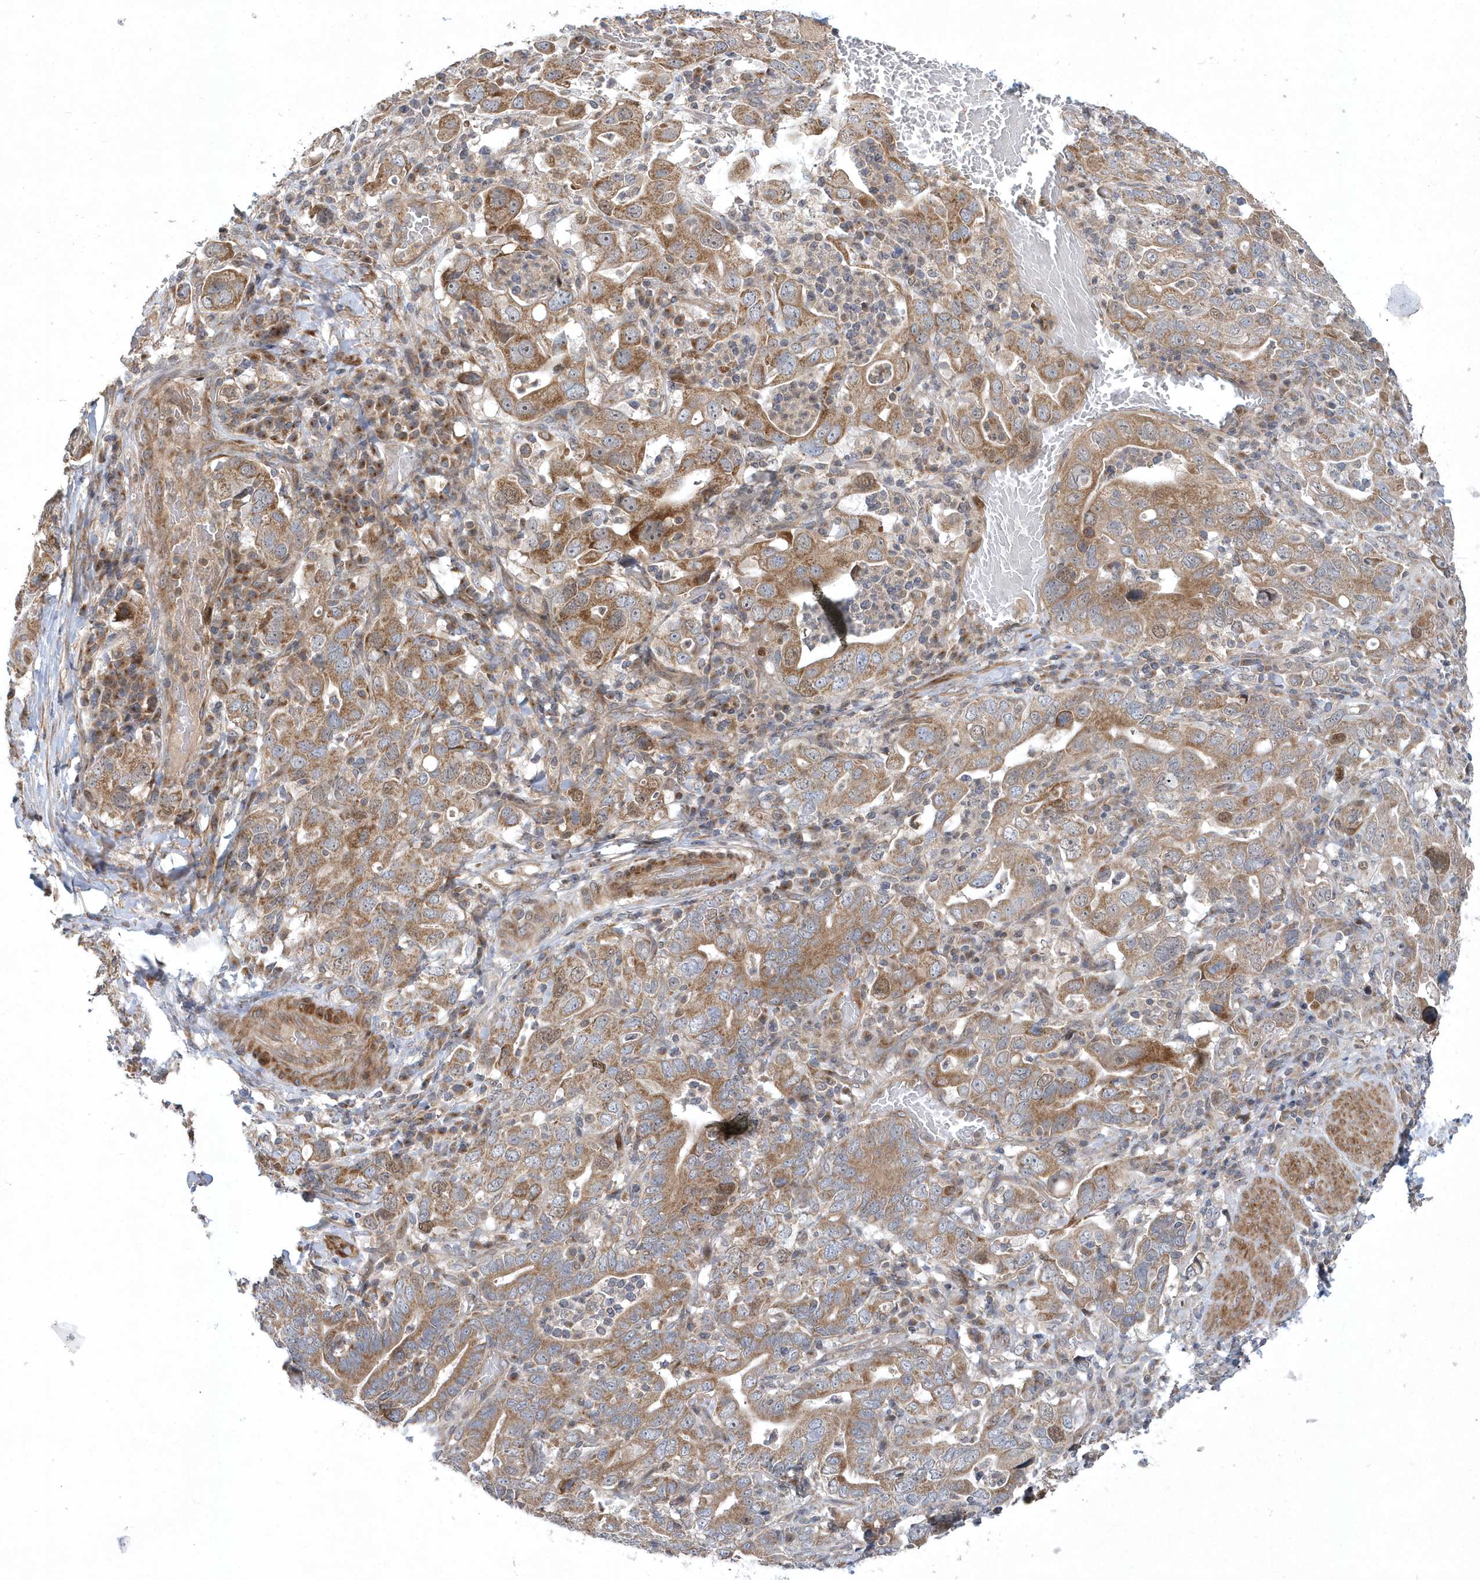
{"staining": {"intensity": "moderate", "quantity": ">75%", "location": "cytoplasmic/membranous"}, "tissue": "stomach cancer", "cell_type": "Tumor cells", "image_type": "cancer", "snomed": [{"axis": "morphology", "description": "Adenocarcinoma, NOS"}, {"axis": "topography", "description": "Stomach, upper"}], "caption": "This histopathology image demonstrates immunohistochemistry (IHC) staining of human stomach adenocarcinoma, with medium moderate cytoplasmic/membranous positivity in approximately >75% of tumor cells.", "gene": "MXI1", "patient": {"sex": "male", "age": 62}}